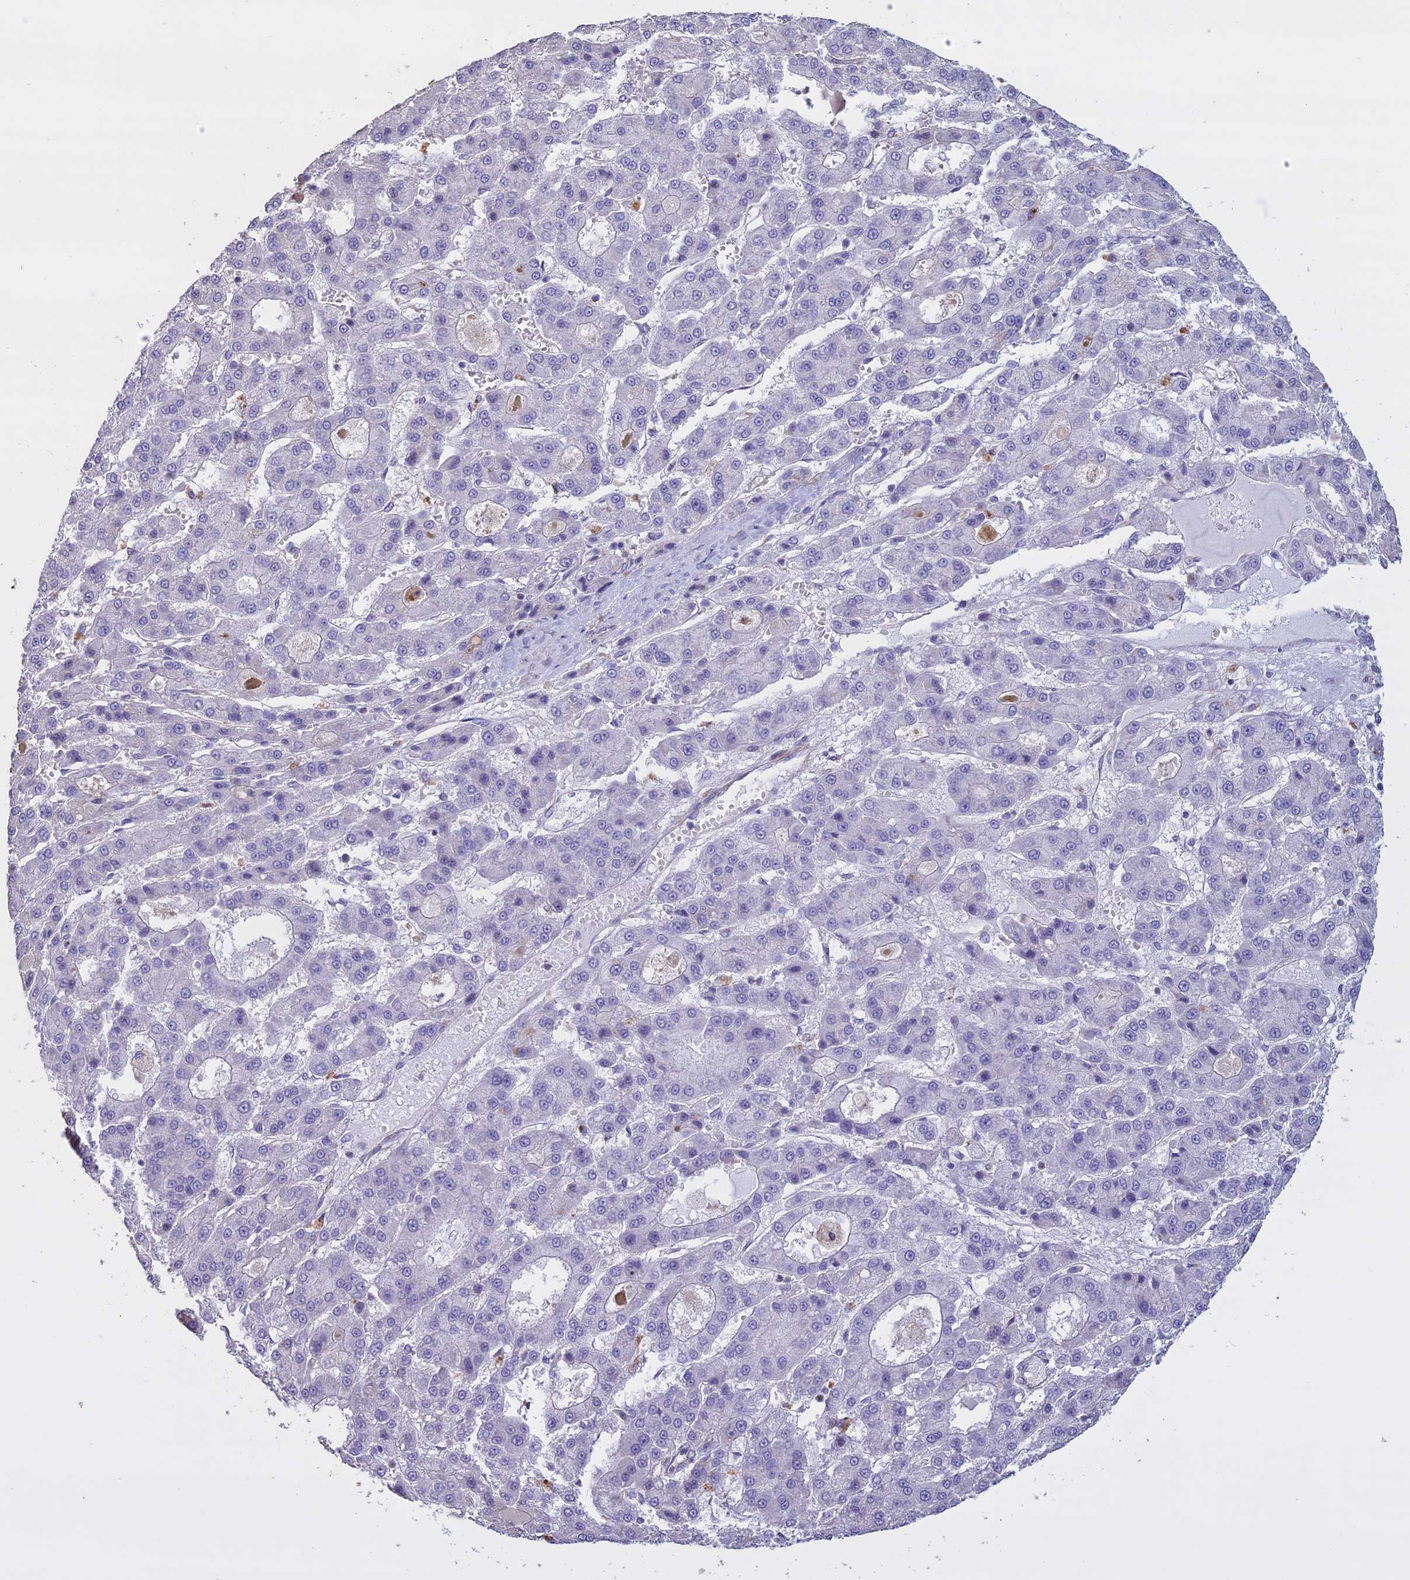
{"staining": {"intensity": "negative", "quantity": "none", "location": "none"}, "tissue": "liver cancer", "cell_type": "Tumor cells", "image_type": "cancer", "snomed": [{"axis": "morphology", "description": "Carcinoma, Hepatocellular, NOS"}, {"axis": "topography", "description": "Liver"}], "caption": "Tumor cells show no significant protein staining in hepatocellular carcinoma (liver).", "gene": "CCDC148", "patient": {"sex": "male", "age": 70}}